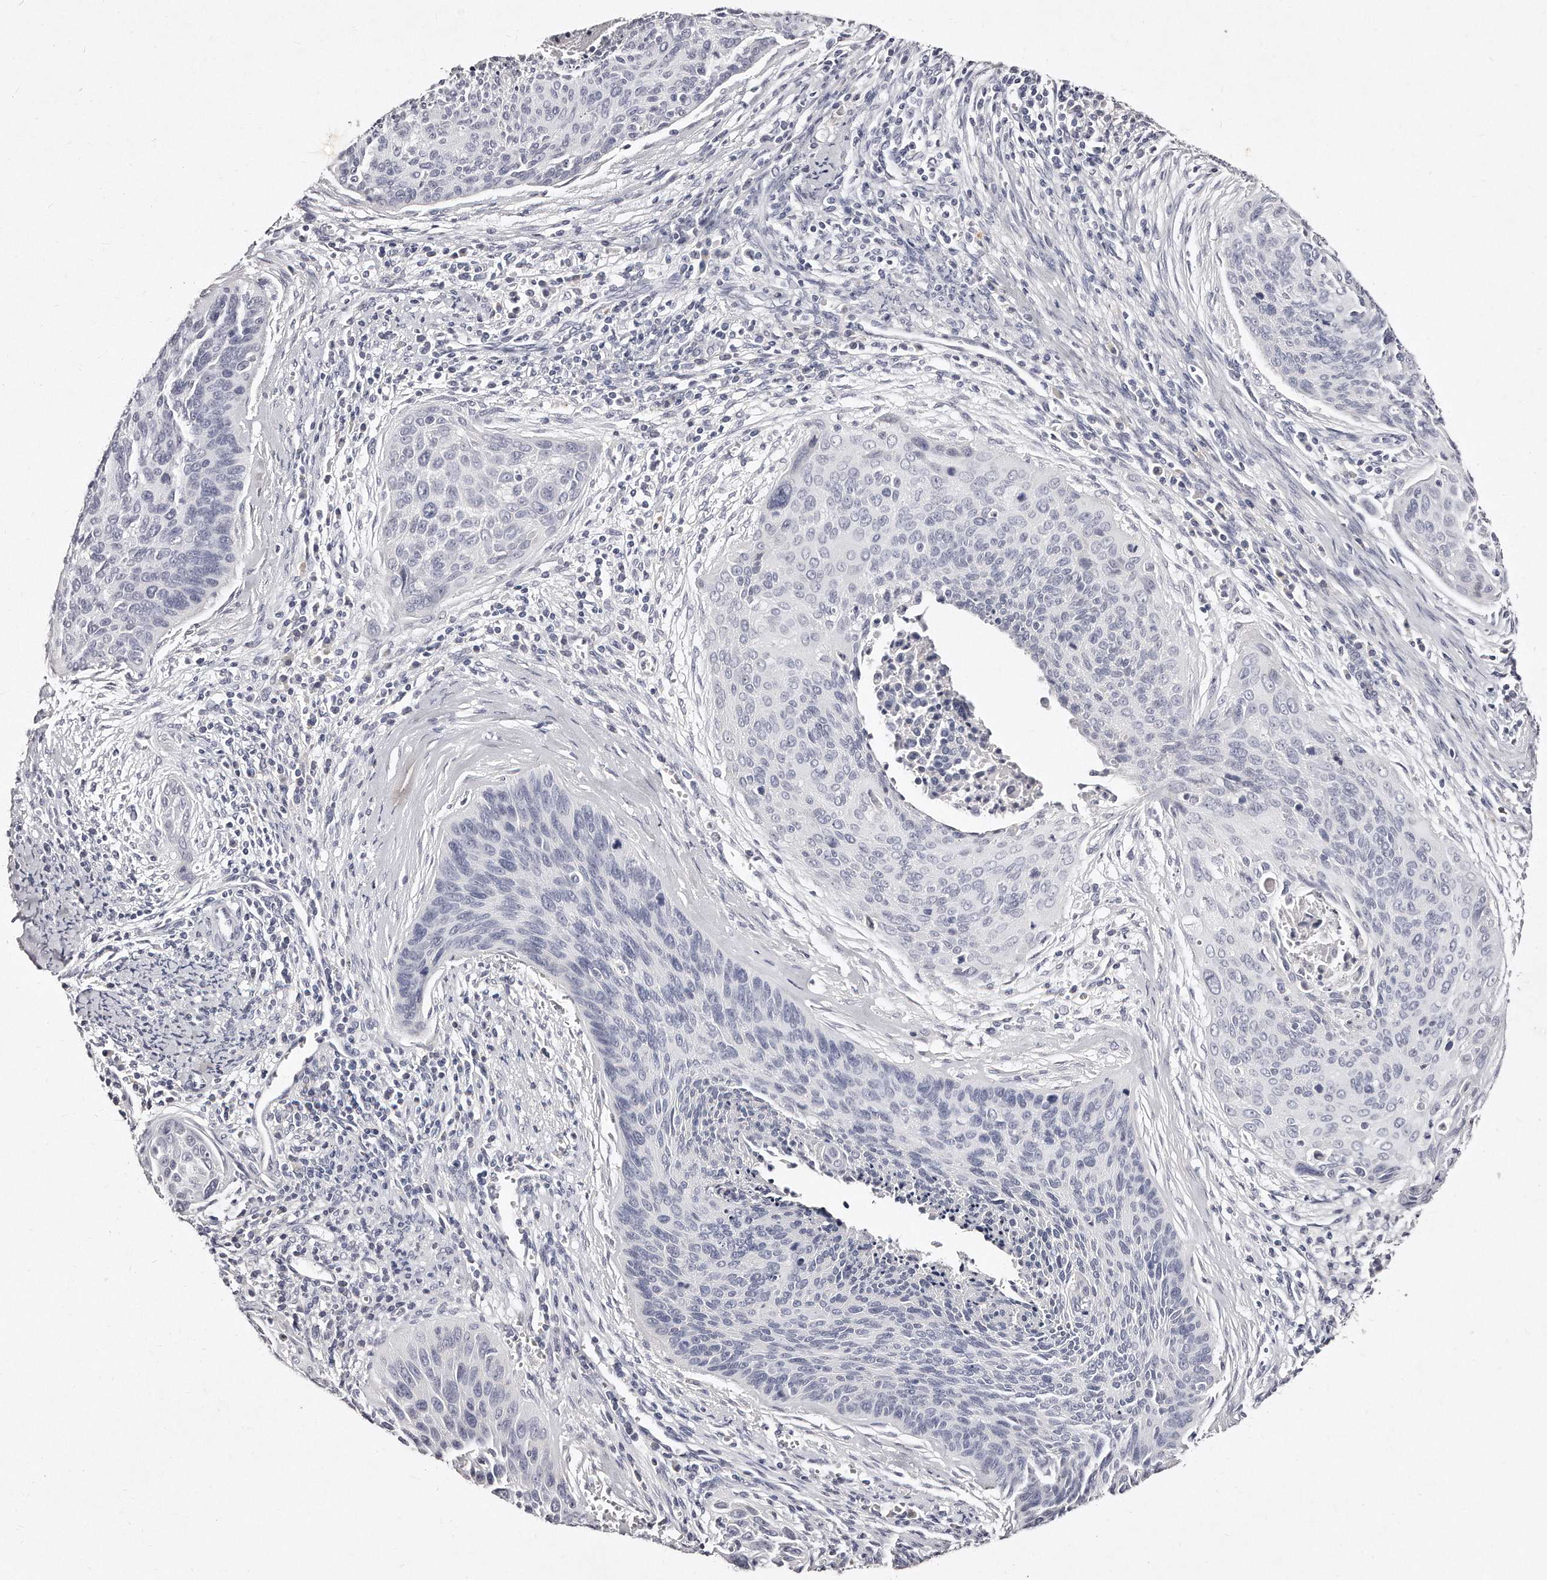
{"staining": {"intensity": "negative", "quantity": "none", "location": "none"}, "tissue": "cervical cancer", "cell_type": "Tumor cells", "image_type": "cancer", "snomed": [{"axis": "morphology", "description": "Squamous cell carcinoma, NOS"}, {"axis": "topography", "description": "Cervix"}], "caption": "IHC of cervical cancer reveals no positivity in tumor cells.", "gene": "GDA", "patient": {"sex": "female", "age": 55}}